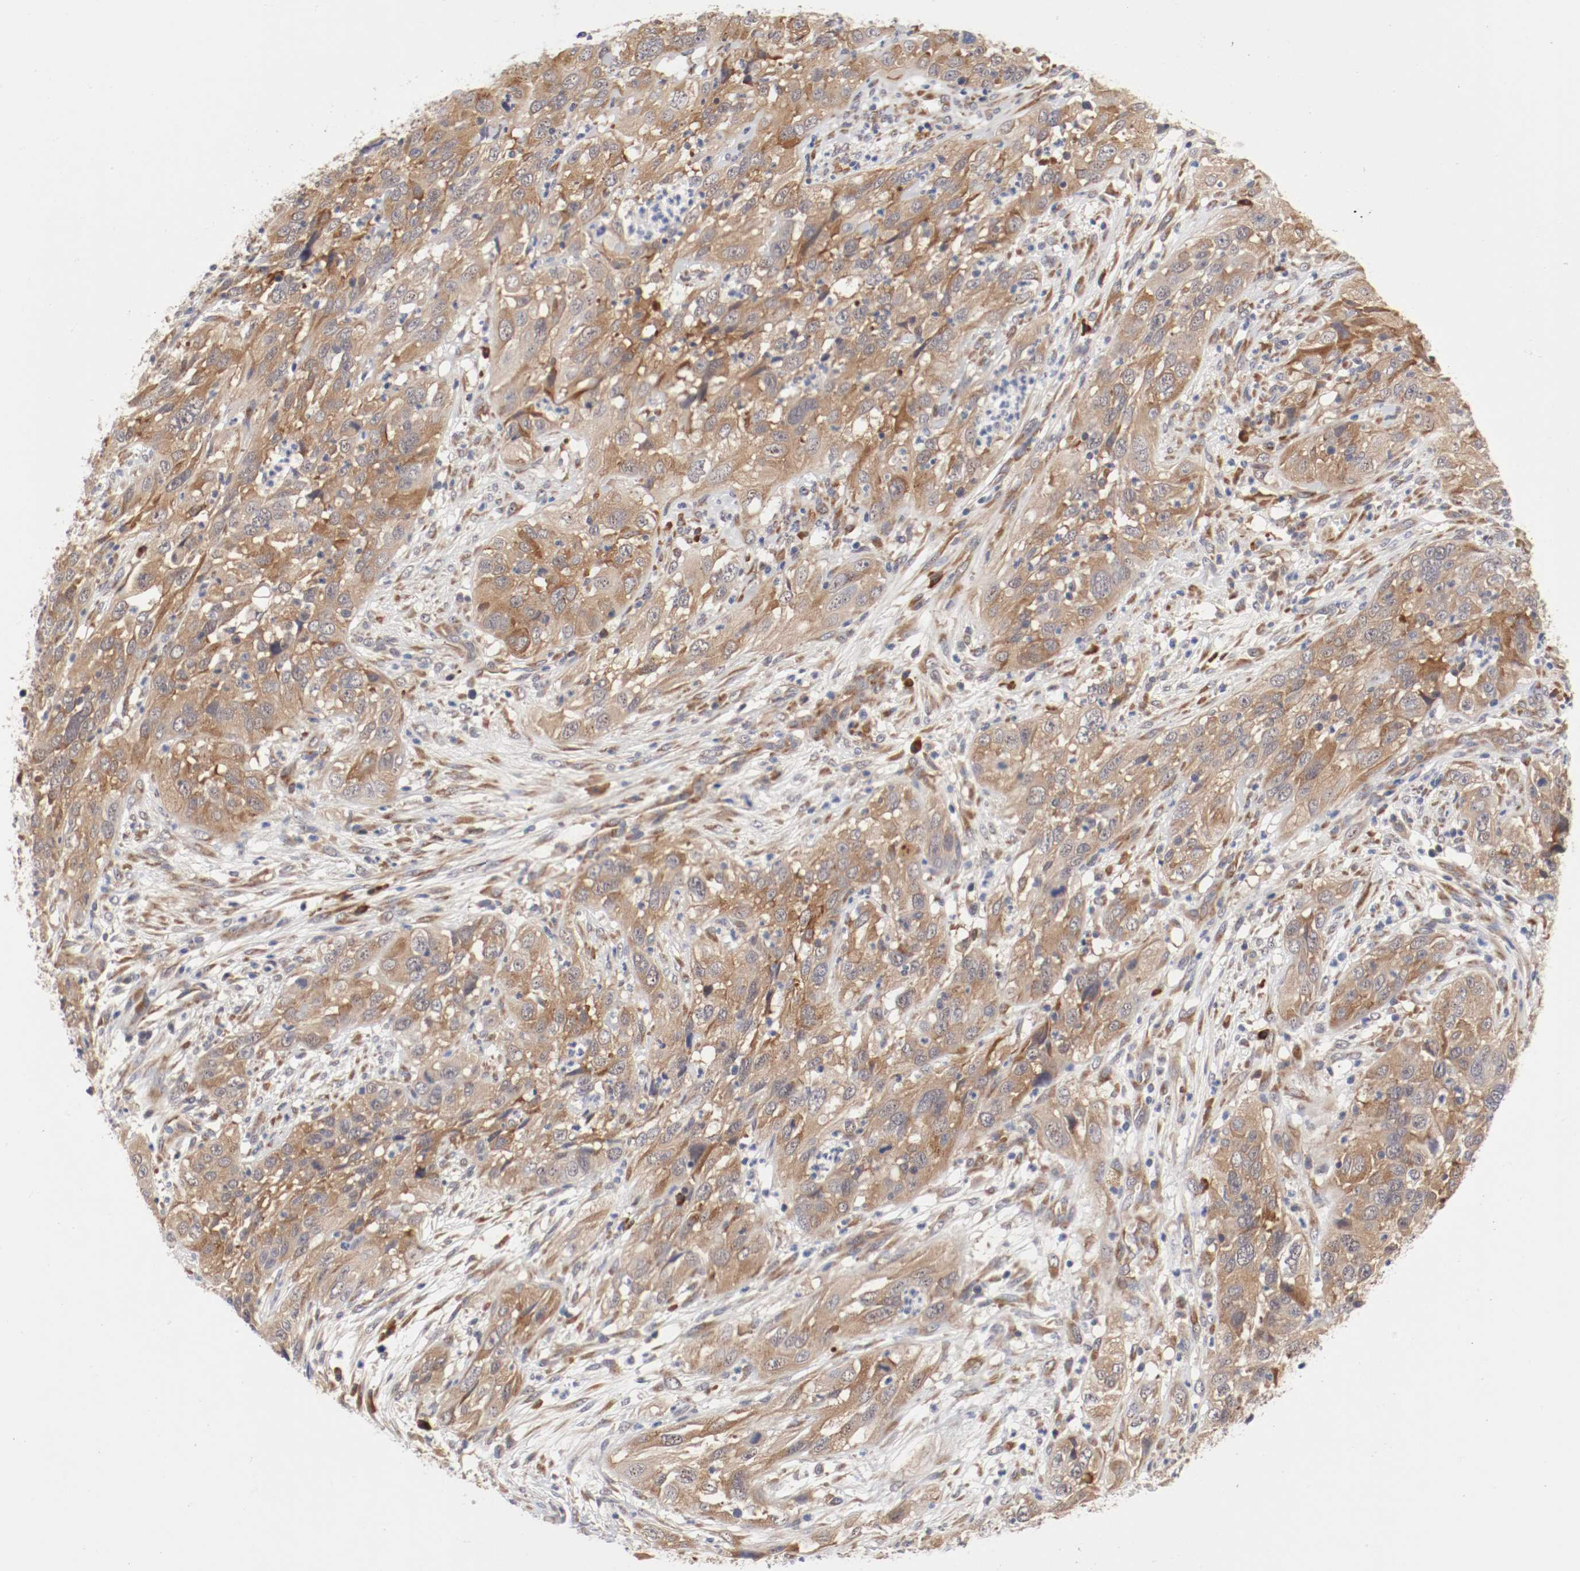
{"staining": {"intensity": "weak", "quantity": ">75%", "location": "cytoplasmic/membranous"}, "tissue": "cervical cancer", "cell_type": "Tumor cells", "image_type": "cancer", "snomed": [{"axis": "morphology", "description": "Squamous cell carcinoma, NOS"}, {"axis": "topography", "description": "Cervix"}], "caption": "Immunohistochemical staining of cervical cancer shows weak cytoplasmic/membranous protein expression in approximately >75% of tumor cells. The staining was performed using DAB, with brown indicating positive protein expression. Nuclei are stained blue with hematoxylin.", "gene": "FKBP3", "patient": {"sex": "female", "age": 32}}